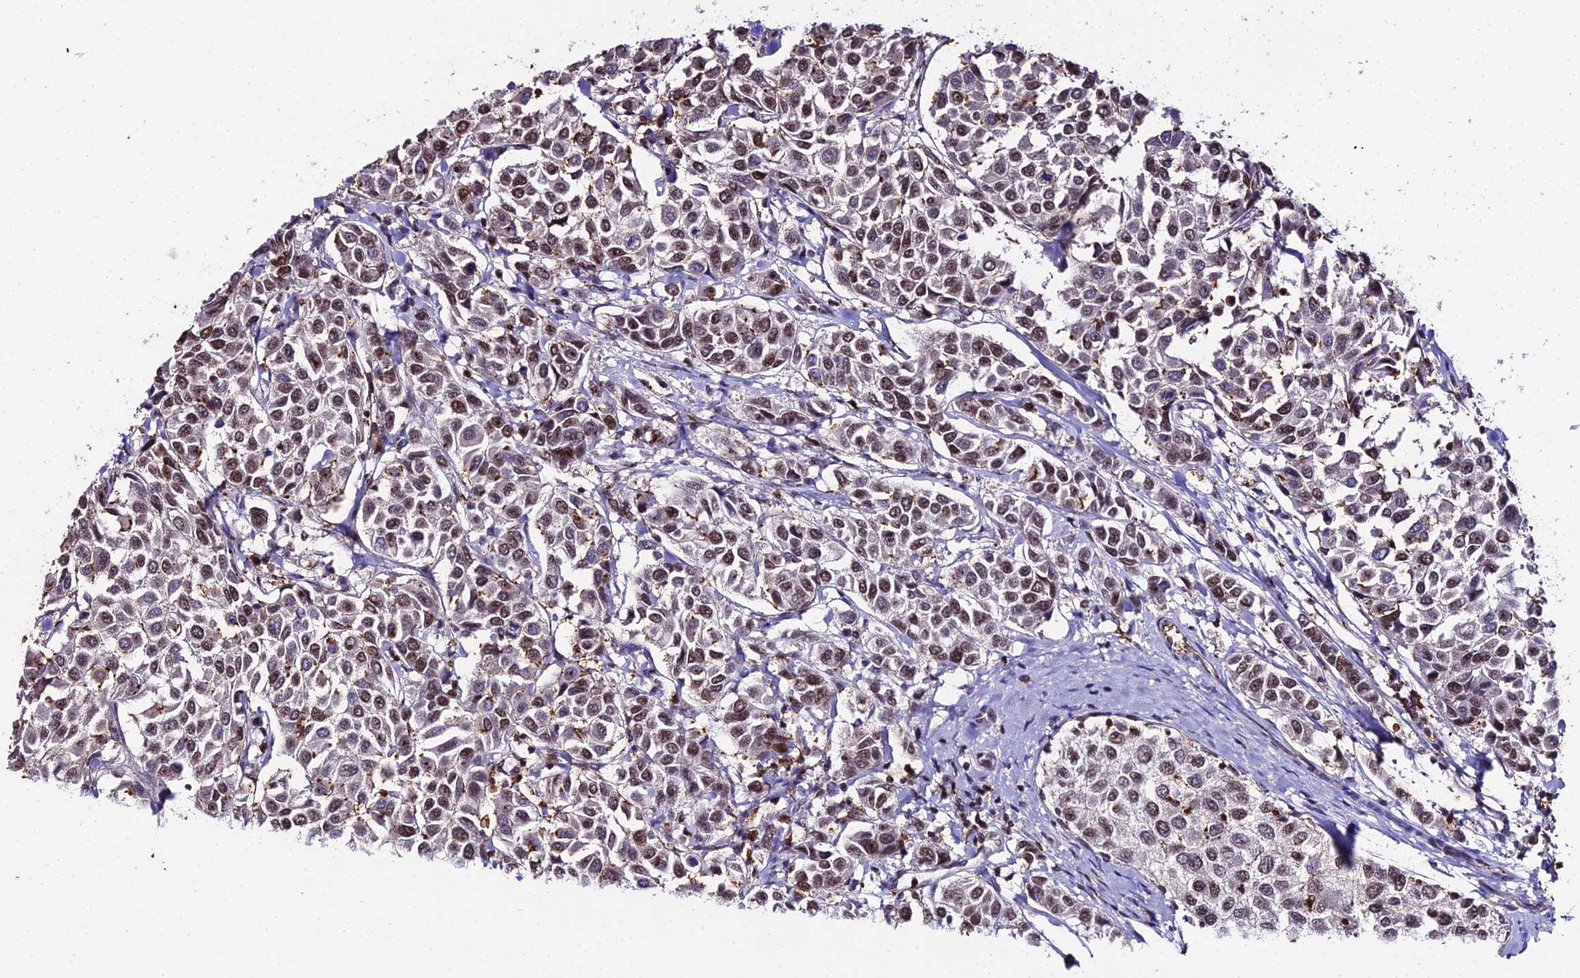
{"staining": {"intensity": "moderate", "quantity": ">75%", "location": "nuclear"}, "tissue": "breast cancer", "cell_type": "Tumor cells", "image_type": "cancer", "snomed": [{"axis": "morphology", "description": "Duct carcinoma"}, {"axis": "topography", "description": "Breast"}], "caption": "Immunohistochemical staining of human breast cancer (invasive ductal carcinoma) displays medium levels of moderate nuclear protein positivity in approximately >75% of tumor cells. (Brightfield microscopy of DAB IHC at high magnification).", "gene": "PPP4C", "patient": {"sex": "female", "age": 55}}